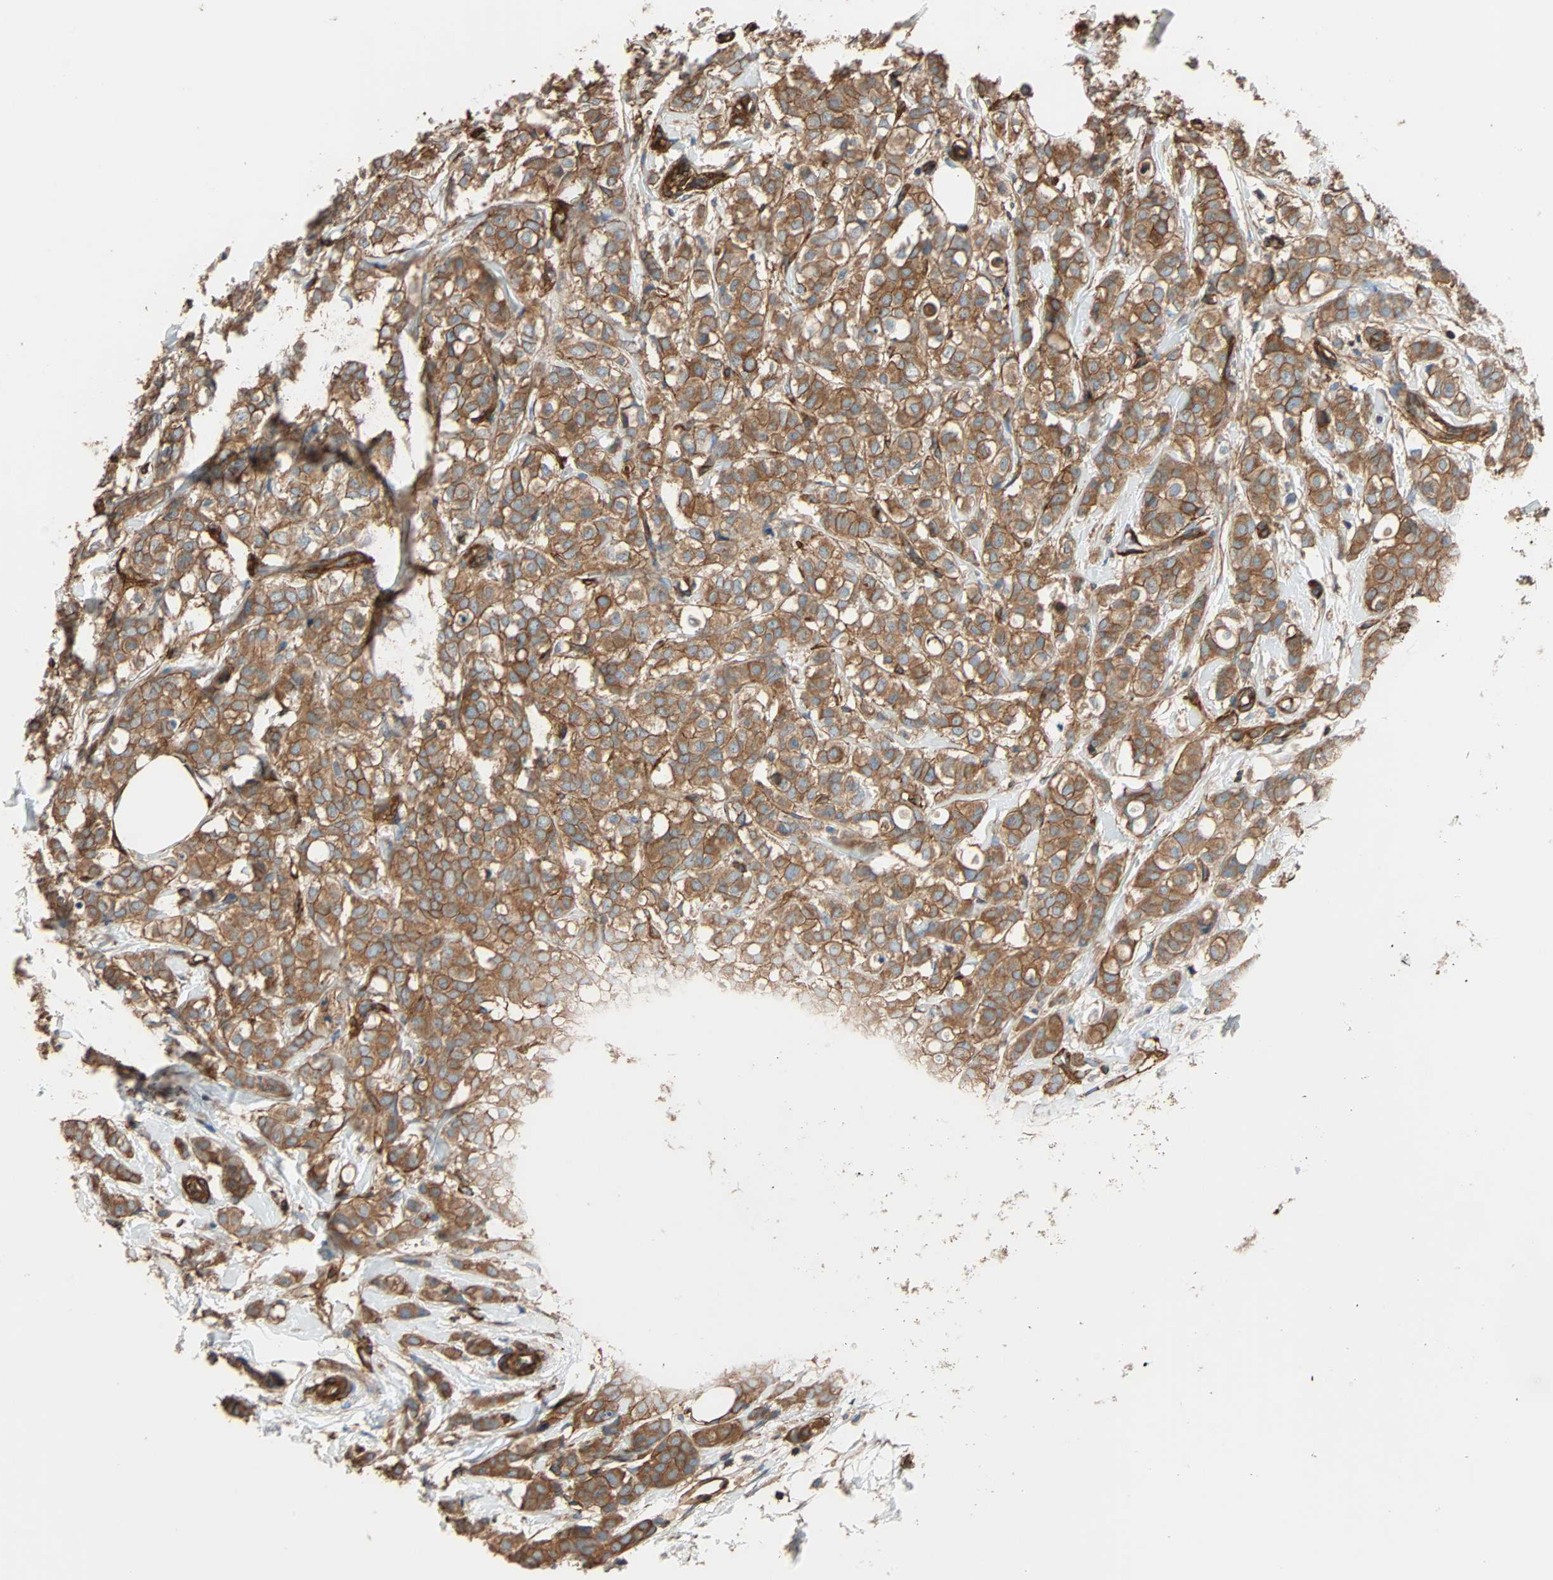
{"staining": {"intensity": "moderate", "quantity": ">75%", "location": "cytoplasmic/membranous"}, "tissue": "breast cancer", "cell_type": "Tumor cells", "image_type": "cancer", "snomed": [{"axis": "morphology", "description": "Lobular carcinoma"}, {"axis": "topography", "description": "Breast"}], "caption": "A high-resolution micrograph shows immunohistochemistry (IHC) staining of breast cancer, which displays moderate cytoplasmic/membranous staining in about >75% of tumor cells.", "gene": "GALNT10", "patient": {"sex": "female", "age": 60}}